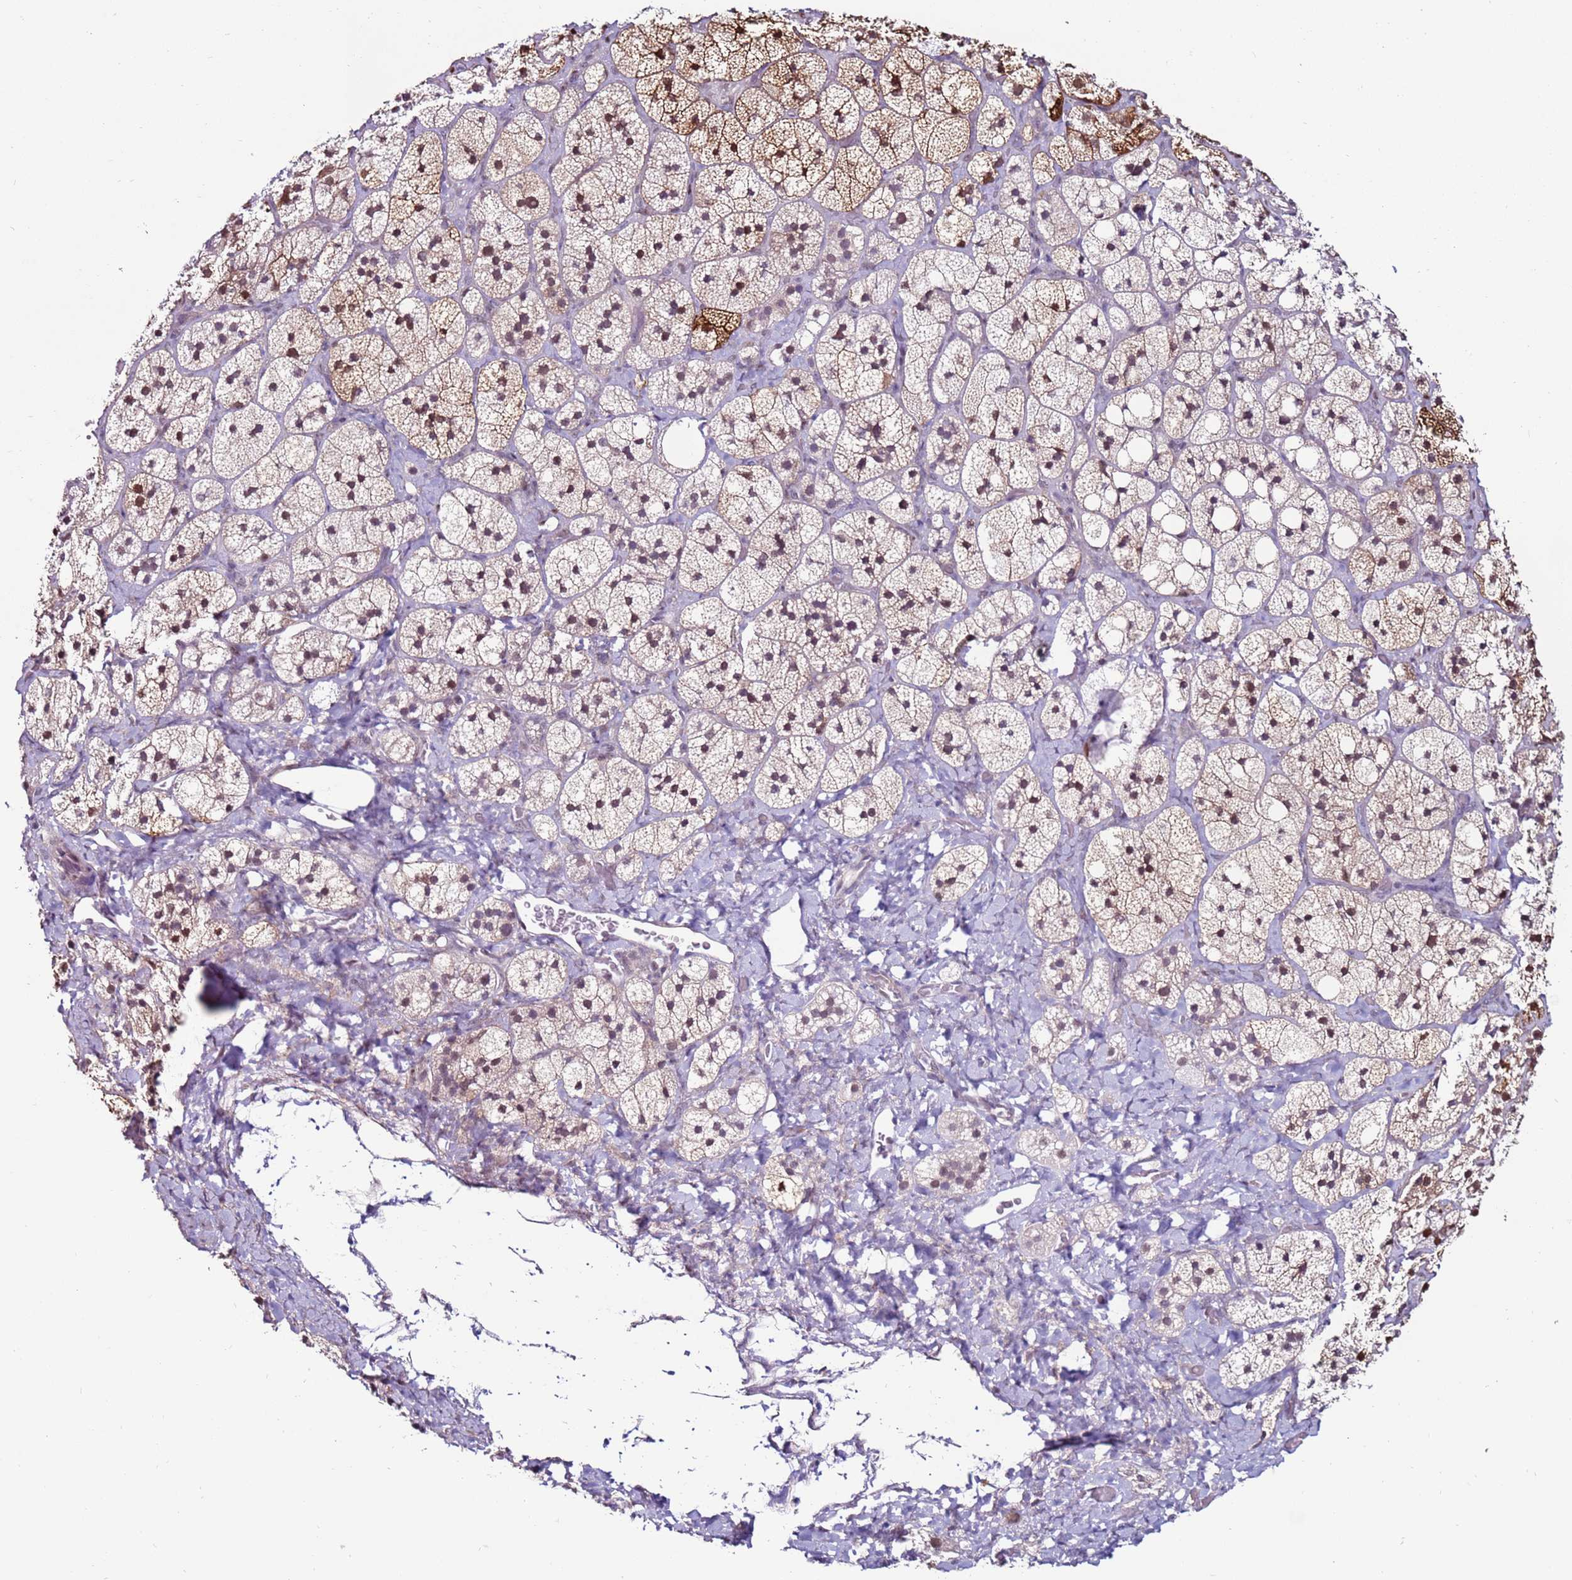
{"staining": {"intensity": "strong", "quantity": ">75%", "location": "cytoplasmic/membranous,nuclear"}, "tissue": "adrenal gland", "cell_type": "Glandular cells", "image_type": "normal", "snomed": [{"axis": "morphology", "description": "Normal tissue, NOS"}, {"axis": "topography", "description": "Adrenal gland"}], "caption": "Protein analysis of unremarkable adrenal gland shows strong cytoplasmic/membranous,nuclear positivity in about >75% of glandular cells.", "gene": "KPNA4", "patient": {"sex": "male", "age": 61}}